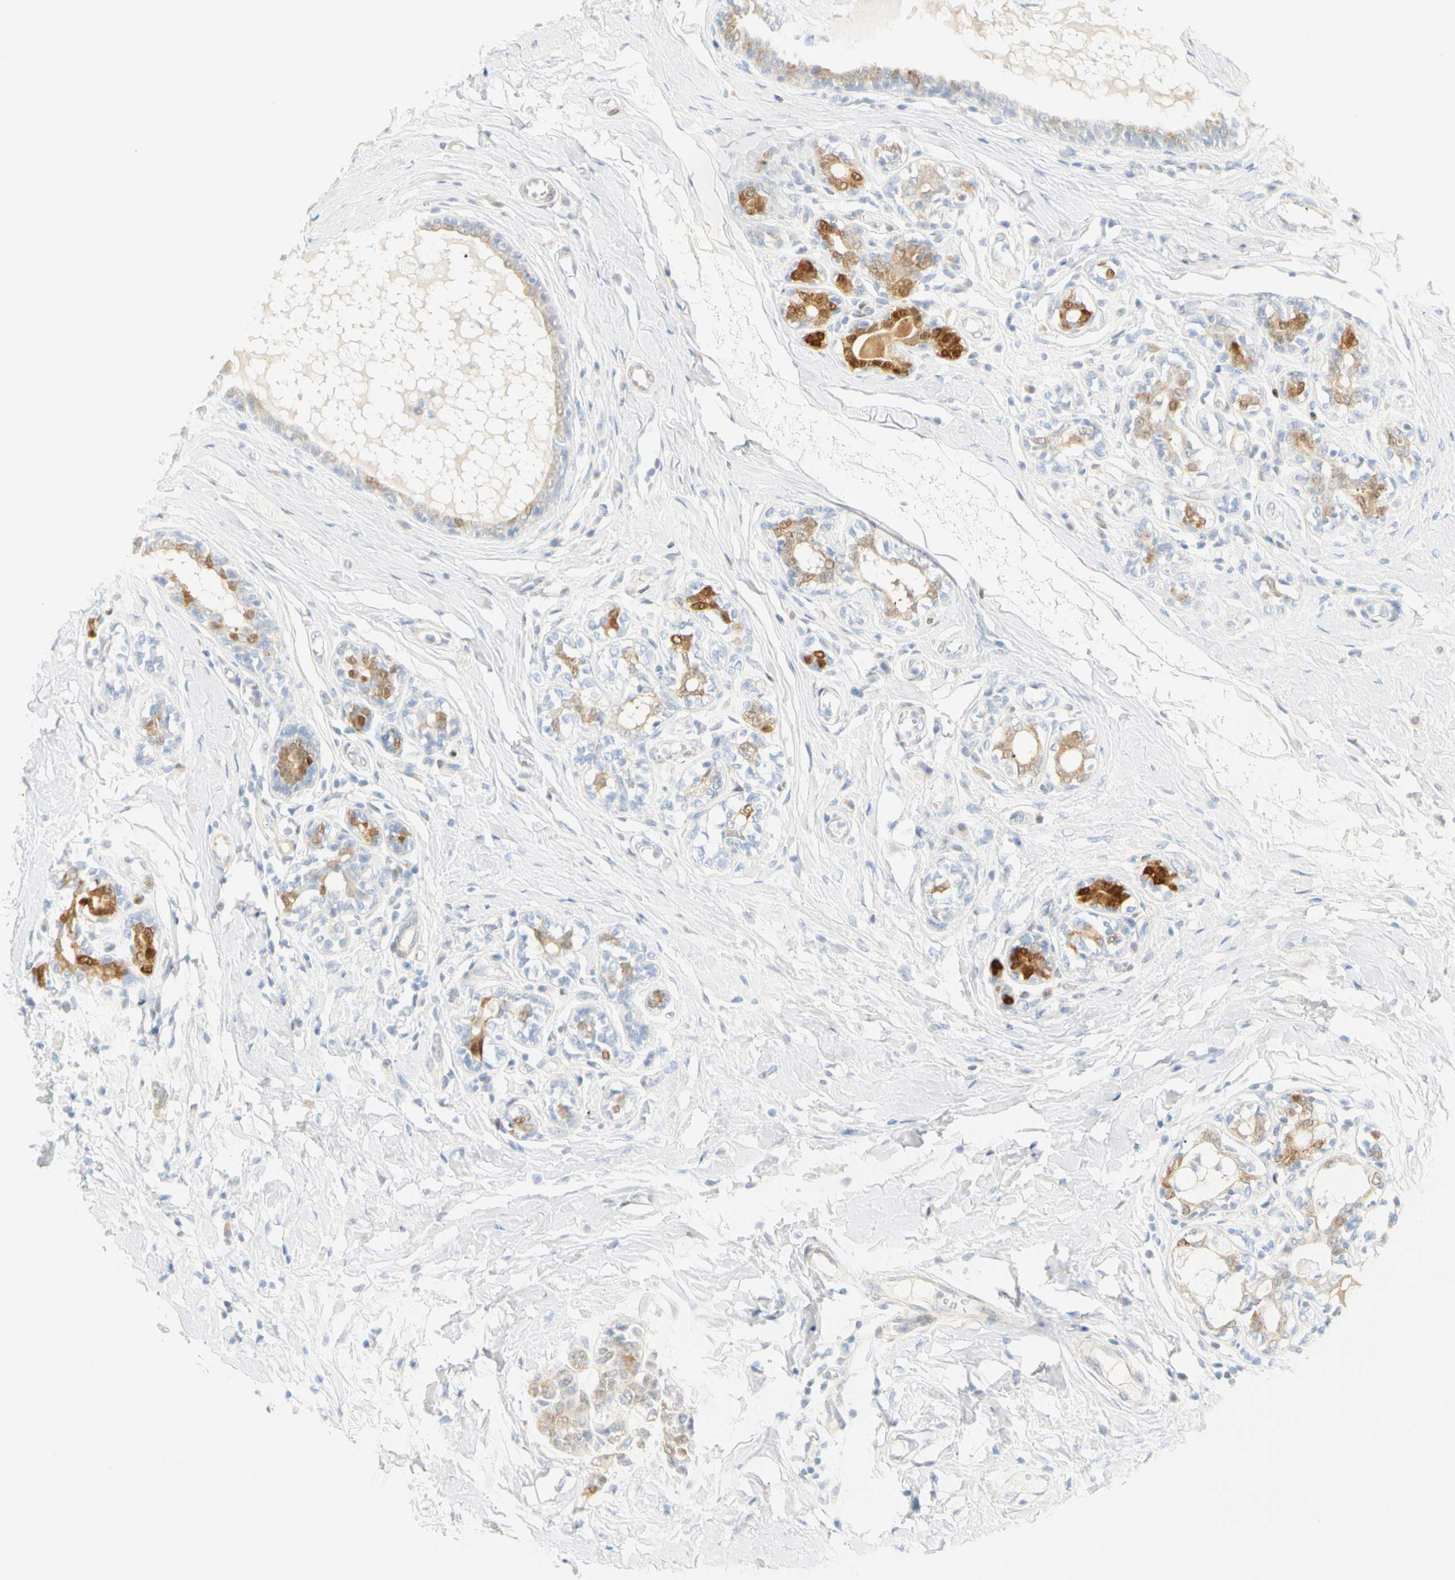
{"staining": {"intensity": "moderate", "quantity": "25%-75%", "location": "cytoplasmic/membranous"}, "tissue": "breast cancer", "cell_type": "Tumor cells", "image_type": "cancer", "snomed": [{"axis": "morphology", "description": "Normal tissue, NOS"}, {"axis": "morphology", "description": "Duct carcinoma"}, {"axis": "topography", "description": "Breast"}], "caption": "IHC of human infiltrating ductal carcinoma (breast) shows medium levels of moderate cytoplasmic/membranous expression in about 25%-75% of tumor cells.", "gene": "SELENBP1", "patient": {"sex": "female", "age": 40}}